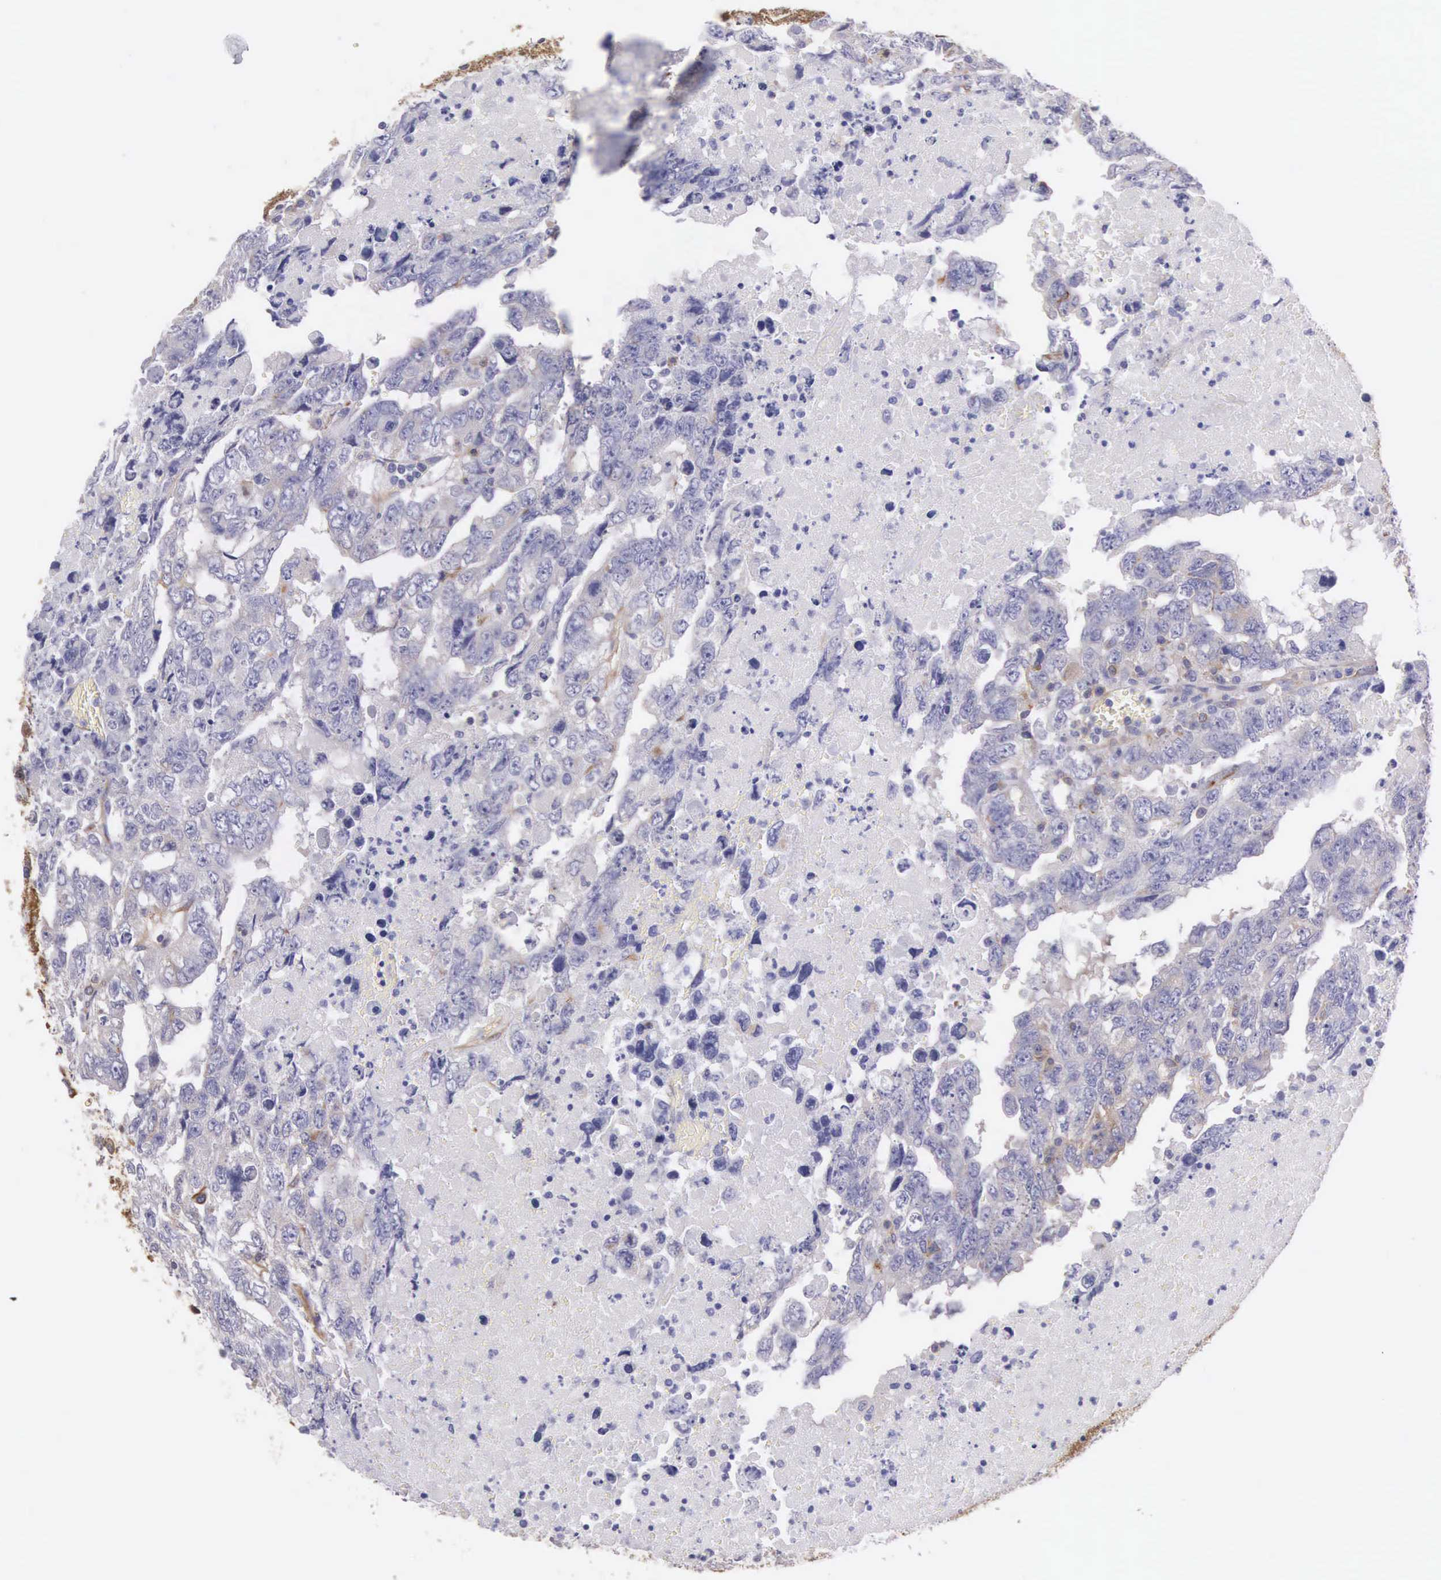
{"staining": {"intensity": "negative", "quantity": "none", "location": "none"}, "tissue": "testis cancer", "cell_type": "Tumor cells", "image_type": "cancer", "snomed": [{"axis": "morphology", "description": "Carcinoma, Embryonal, NOS"}, {"axis": "topography", "description": "Testis"}], "caption": "Tumor cells show no significant positivity in testis embryonal carcinoma.", "gene": "OSBPL3", "patient": {"sex": "male", "age": 36}}